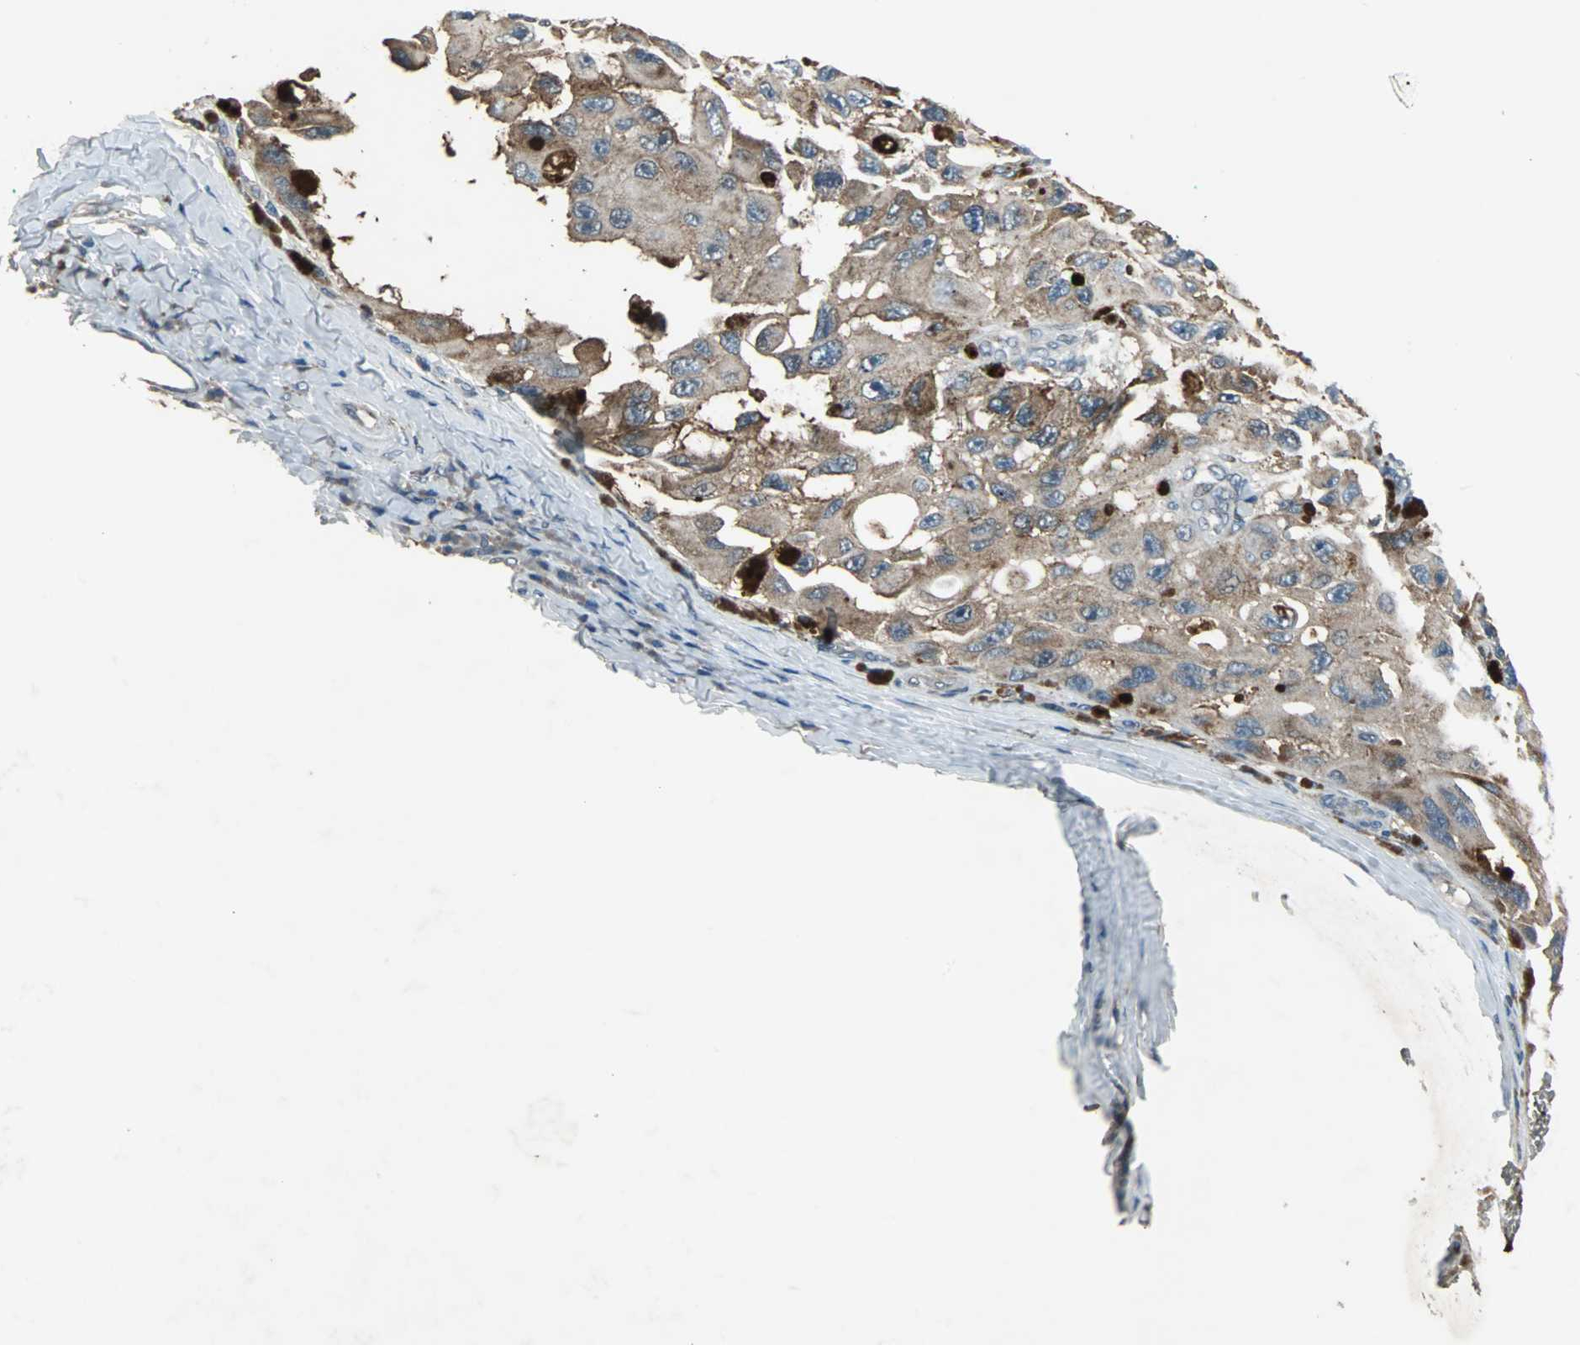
{"staining": {"intensity": "moderate", "quantity": ">75%", "location": "cytoplasmic/membranous"}, "tissue": "melanoma", "cell_type": "Tumor cells", "image_type": "cancer", "snomed": [{"axis": "morphology", "description": "Malignant melanoma, NOS"}, {"axis": "topography", "description": "Skin"}], "caption": "This image demonstrates IHC staining of malignant melanoma, with medium moderate cytoplasmic/membranous positivity in approximately >75% of tumor cells.", "gene": "SOS1", "patient": {"sex": "female", "age": 73}}